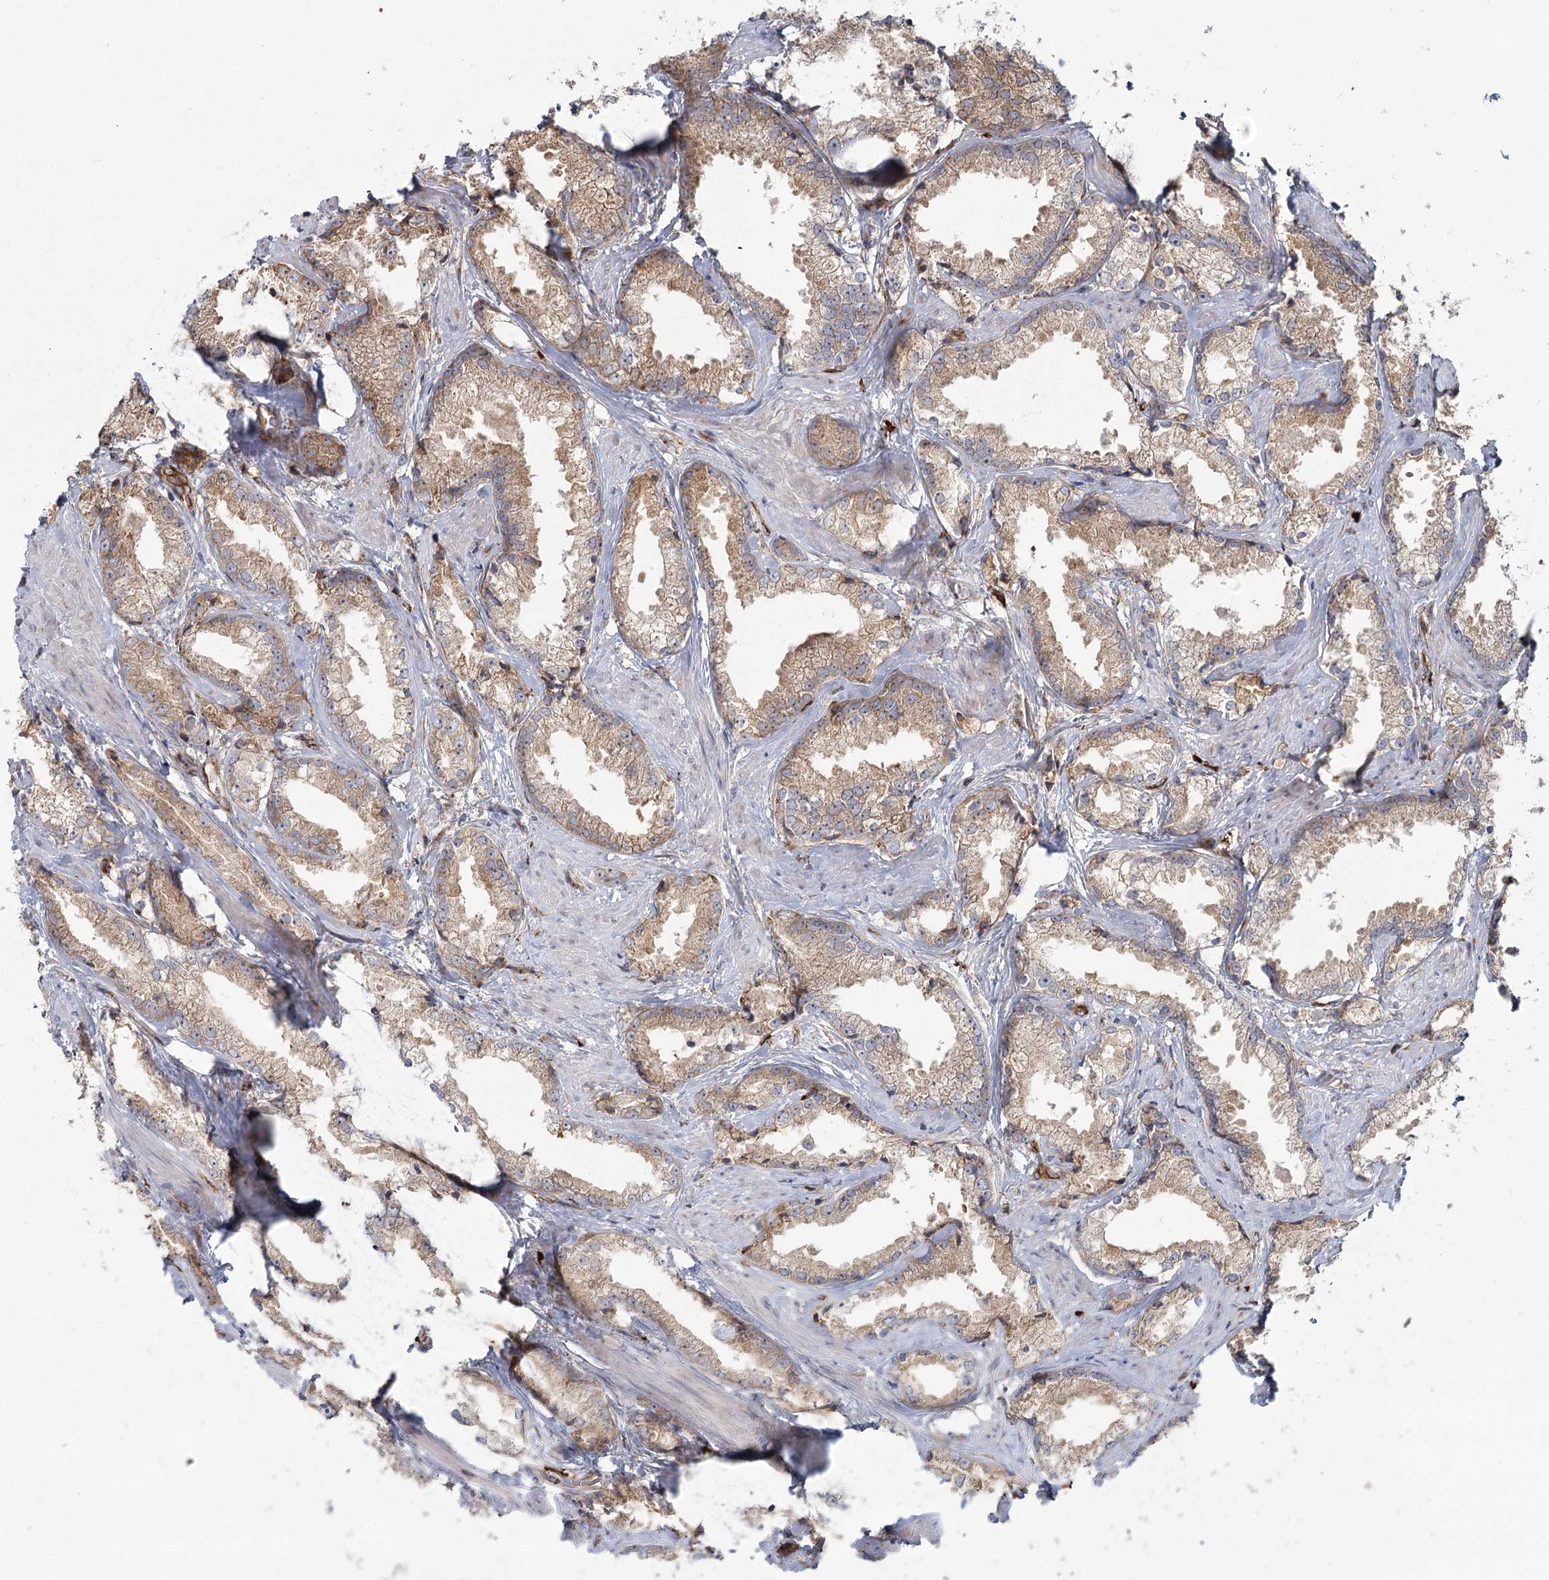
{"staining": {"intensity": "weak", "quantity": ">75%", "location": "cytoplasmic/membranous"}, "tissue": "prostate cancer", "cell_type": "Tumor cells", "image_type": "cancer", "snomed": [{"axis": "morphology", "description": "Adenocarcinoma, High grade"}, {"axis": "topography", "description": "Prostate"}], "caption": "Prostate high-grade adenocarcinoma was stained to show a protein in brown. There is low levels of weak cytoplasmic/membranous expression in about >75% of tumor cells. (DAB IHC, brown staining for protein, blue staining for nuclei).", "gene": "HARS2", "patient": {"sex": "male", "age": 66}}